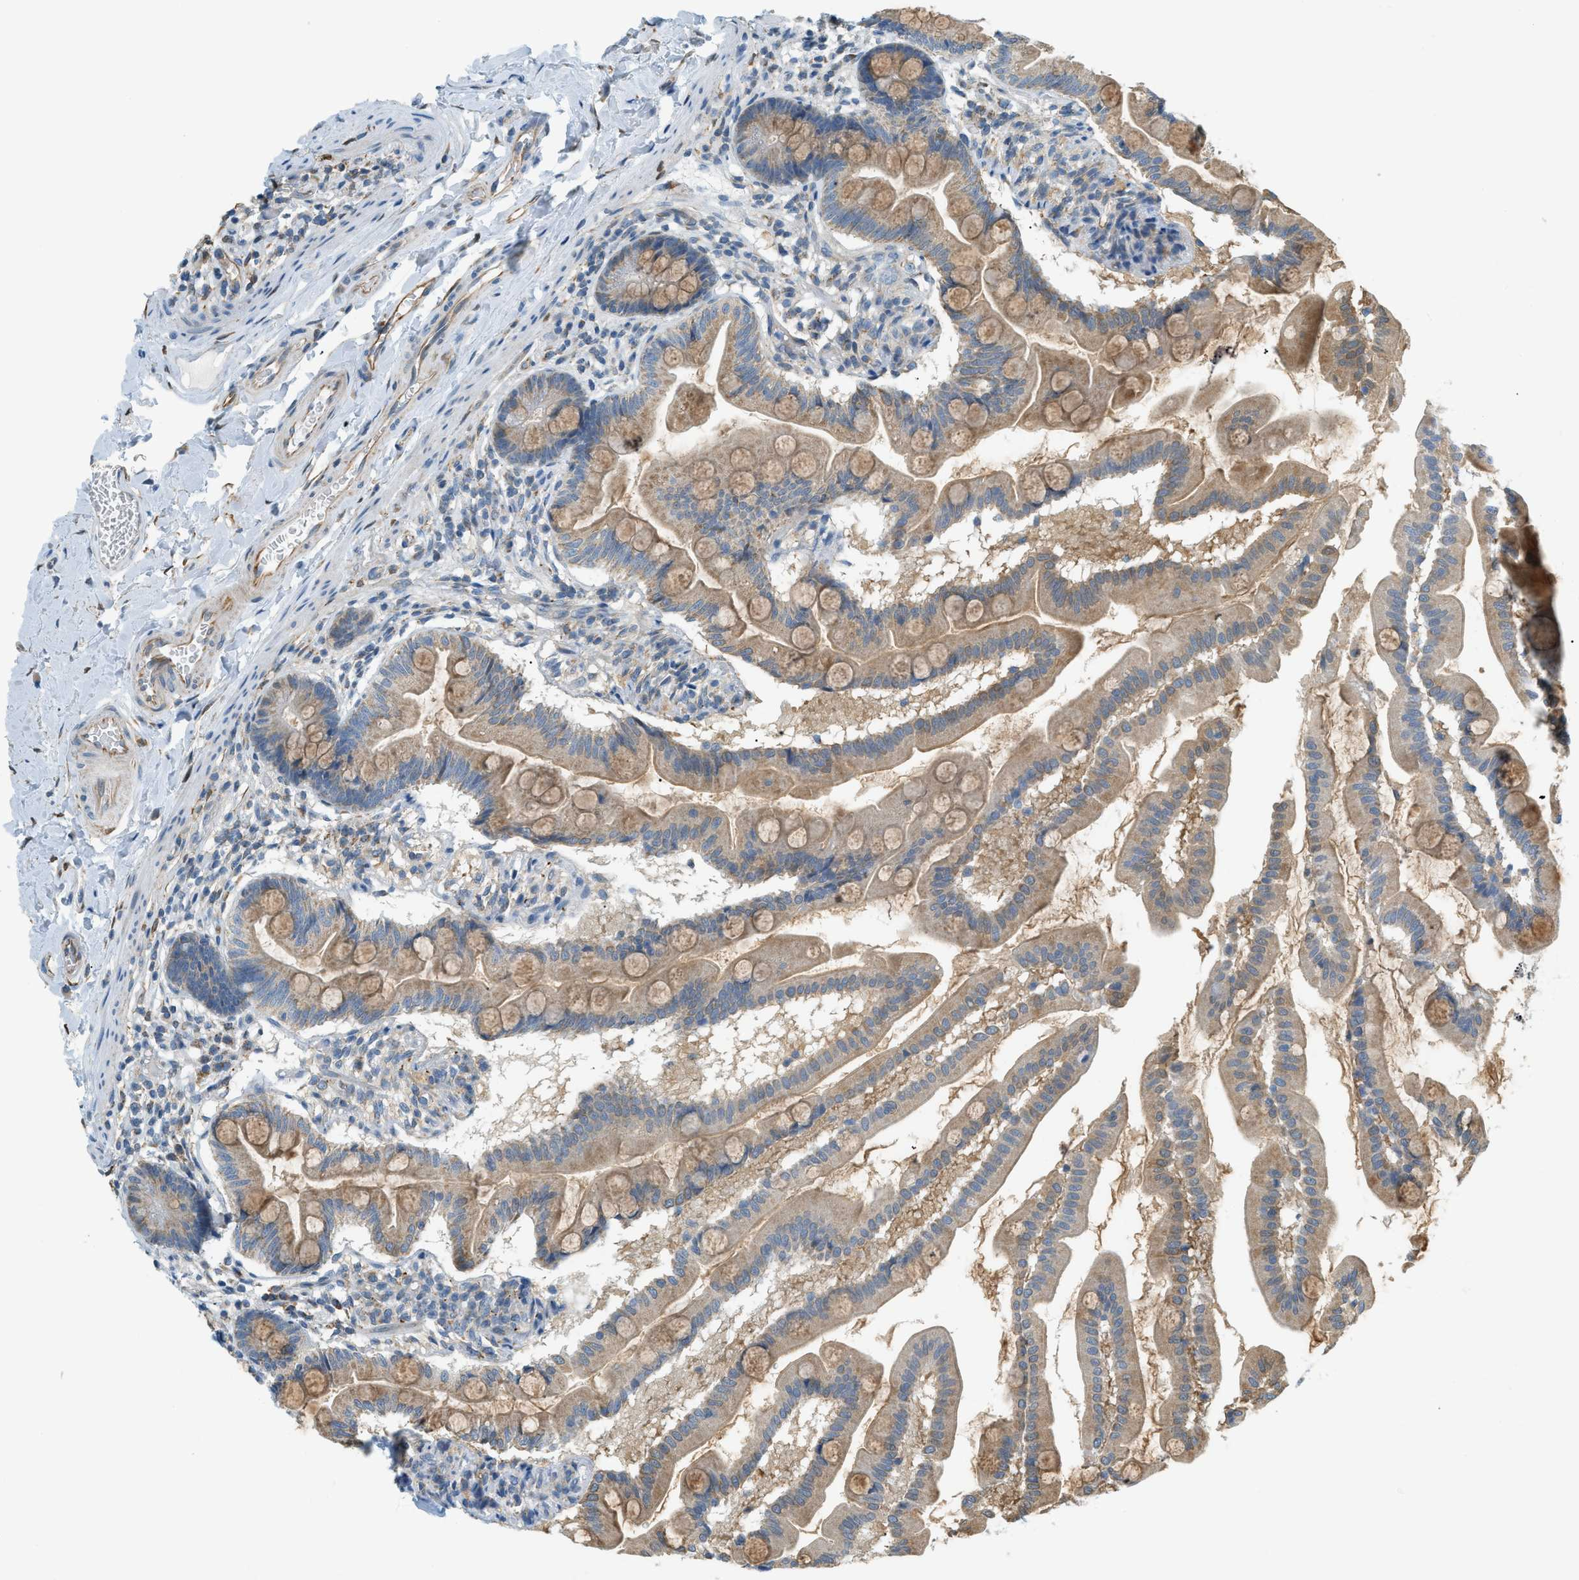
{"staining": {"intensity": "moderate", "quantity": ">75%", "location": "cytoplasmic/membranous"}, "tissue": "small intestine", "cell_type": "Glandular cells", "image_type": "normal", "snomed": [{"axis": "morphology", "description": "Normal tissue, NOS"}, {"axis": "topography", "description": "Small intestine"}], "caption": "Moderate cytoplasmic/membranous expression is identified in approximately >75% of glandular cells in benign small intestine. (DAB IHC, brown staining for protein, blue staining for nuclei).", "gene": "PIGG", "patient": {"sex": "female", "age": 56}}